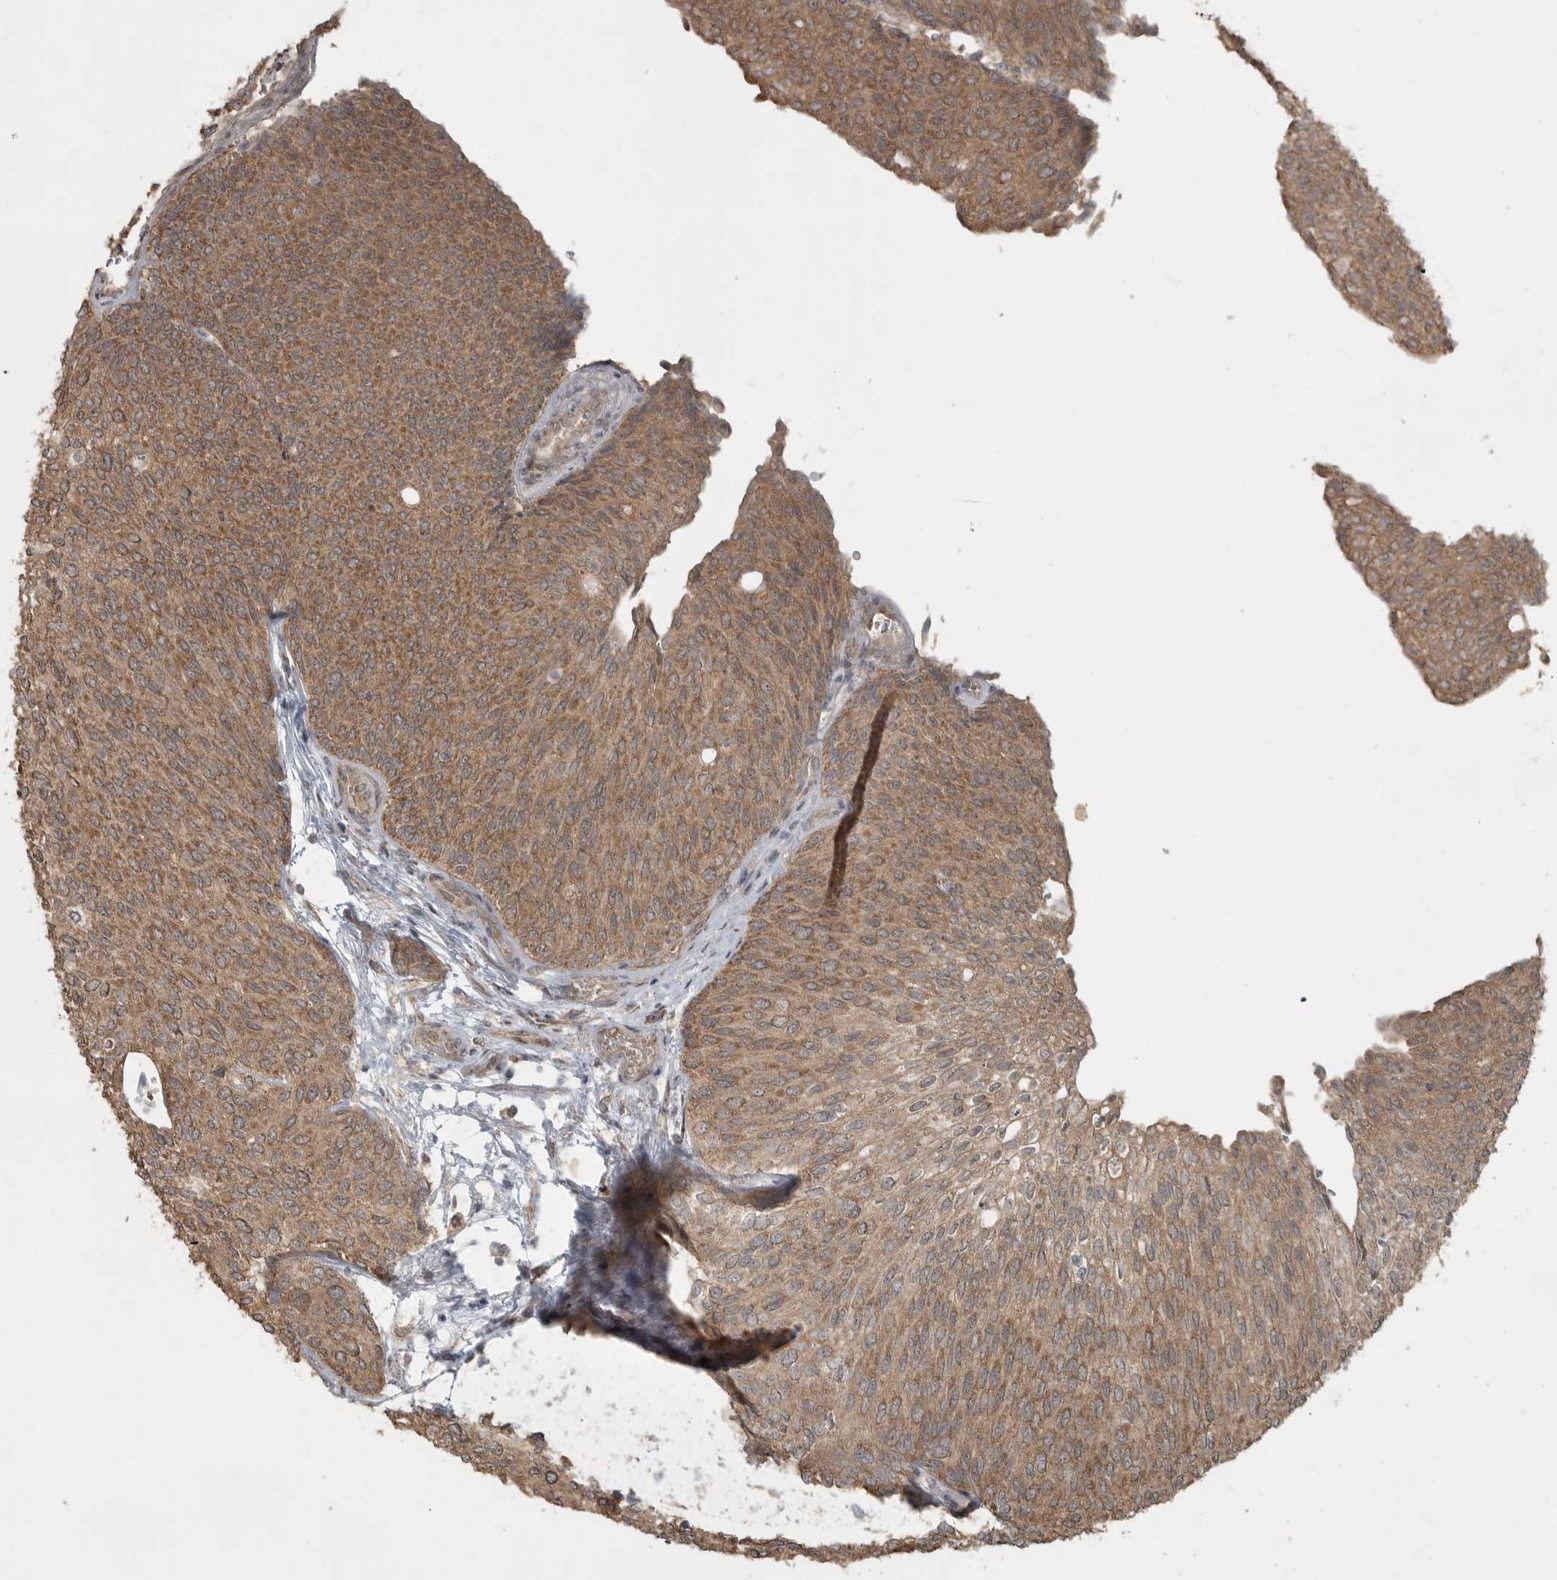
{"staining": {"intensity": "moderate", "quantity": ">75%", "location": "cytoplasmic/membranous"}, "tissue": "urothelial cancer", "cell_type": "Tumor cells", "image_type": "cancer", "snomed": [{"axis": "morphology", "description": "Urothelial carcinoma, Low grade"}, {"axis": "topography", "description": "Urinary bladder"}], "caption": "Protein expression analysis of human urothelial cancer reveals moderate cytoplasmic/membranous staining in approximately >75% of tumor cells.", "gene": "LLGL1", "patient": {"sex": "female", "age": 79}}